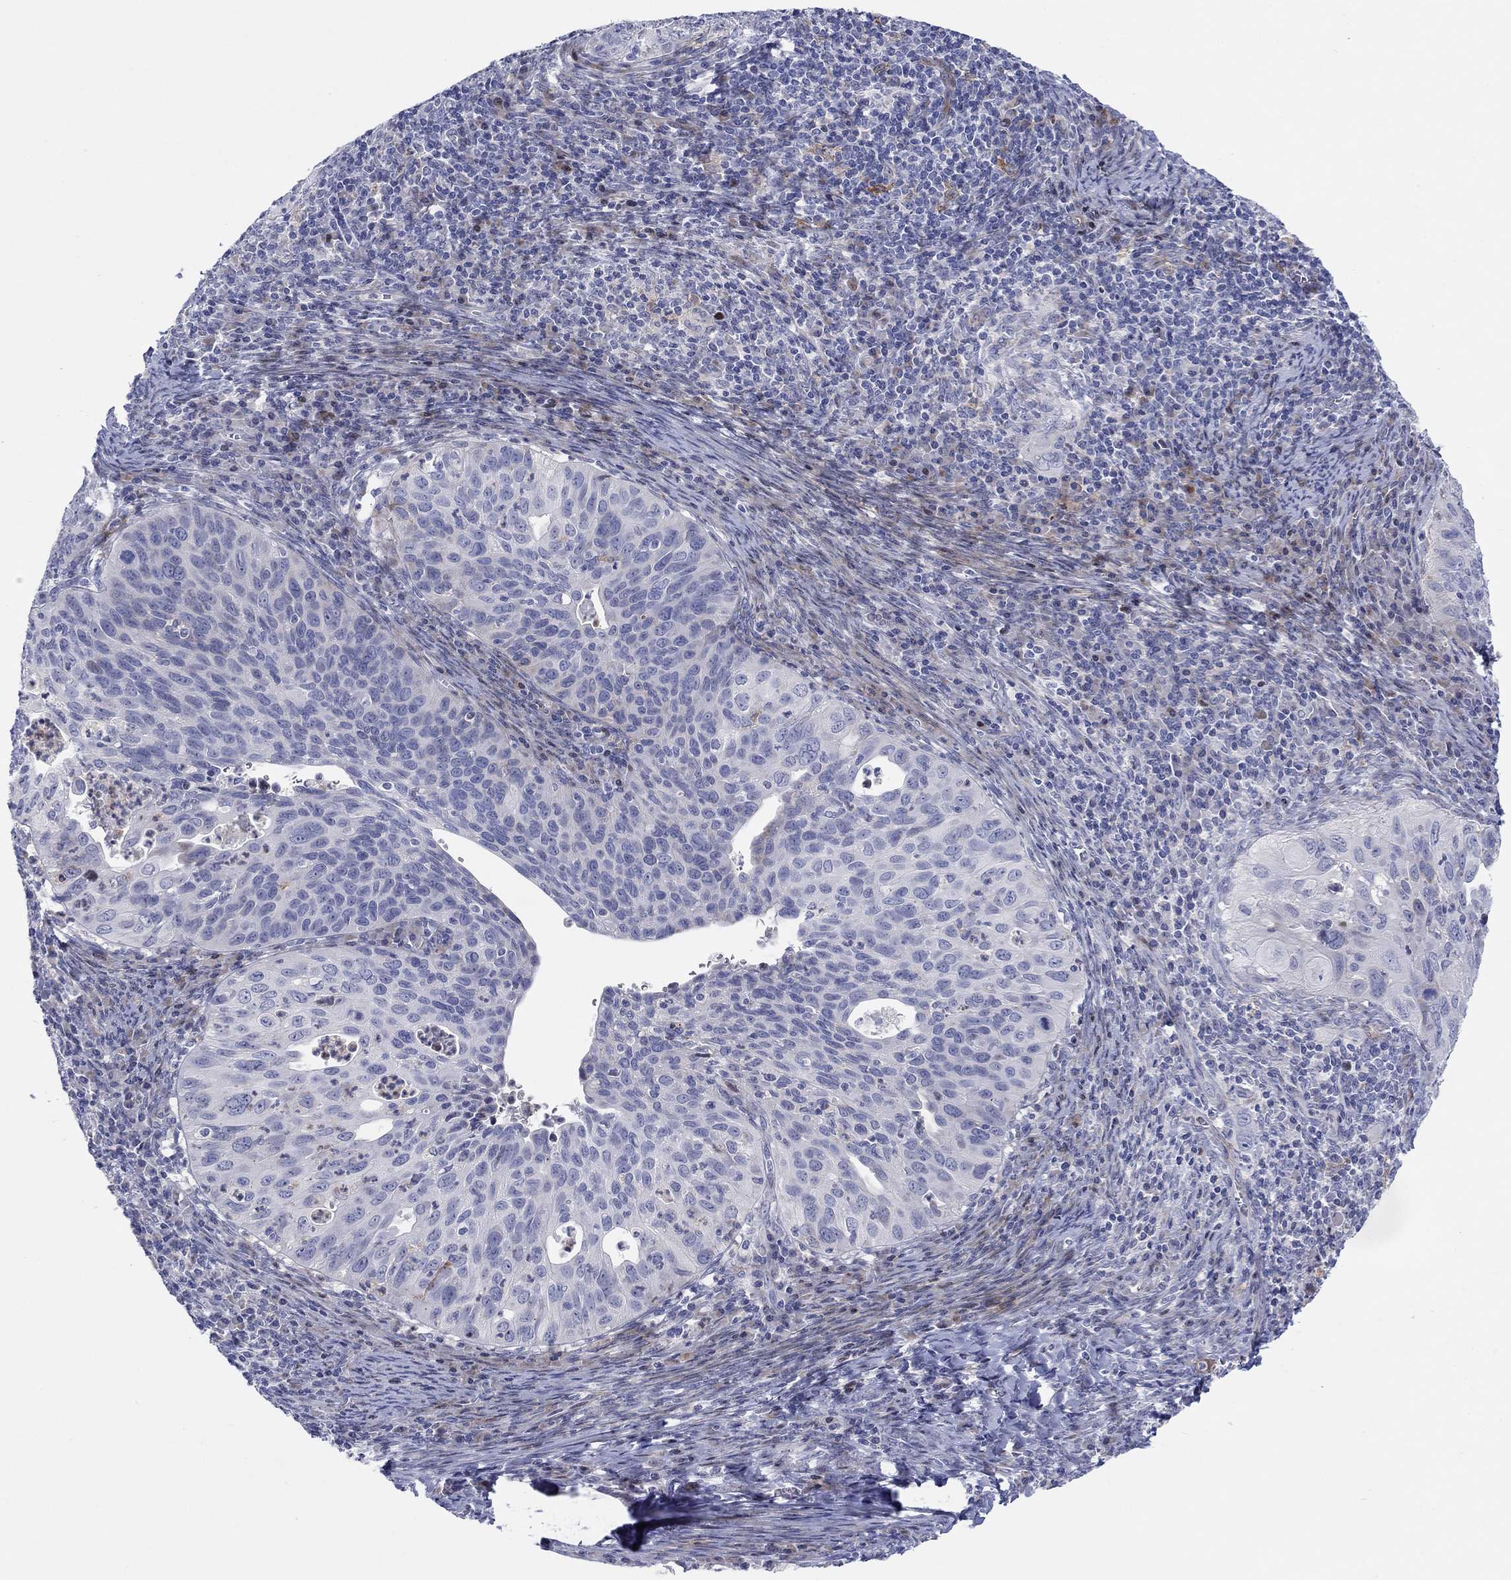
{"staining": {"intensity": "negative", "quantity": "none", "location": "none"}, "tissue": "cervical cancer", "cell_type": "Tumor cells", "image_type": "cancer", "snomed": [{"axis": "morphology", "description": "Squamous cell carcinoma, NOS"}, {"axis": "topography", "description": "Cervix"}], "caption": "The micrograph shows no staining of tumor cells in cervical cancer. (DAB IHC visualized using brightfield microscopy, high magnification).", "gene": "ARHGAP36", "patient": {"sex": "female", "age": 26}}